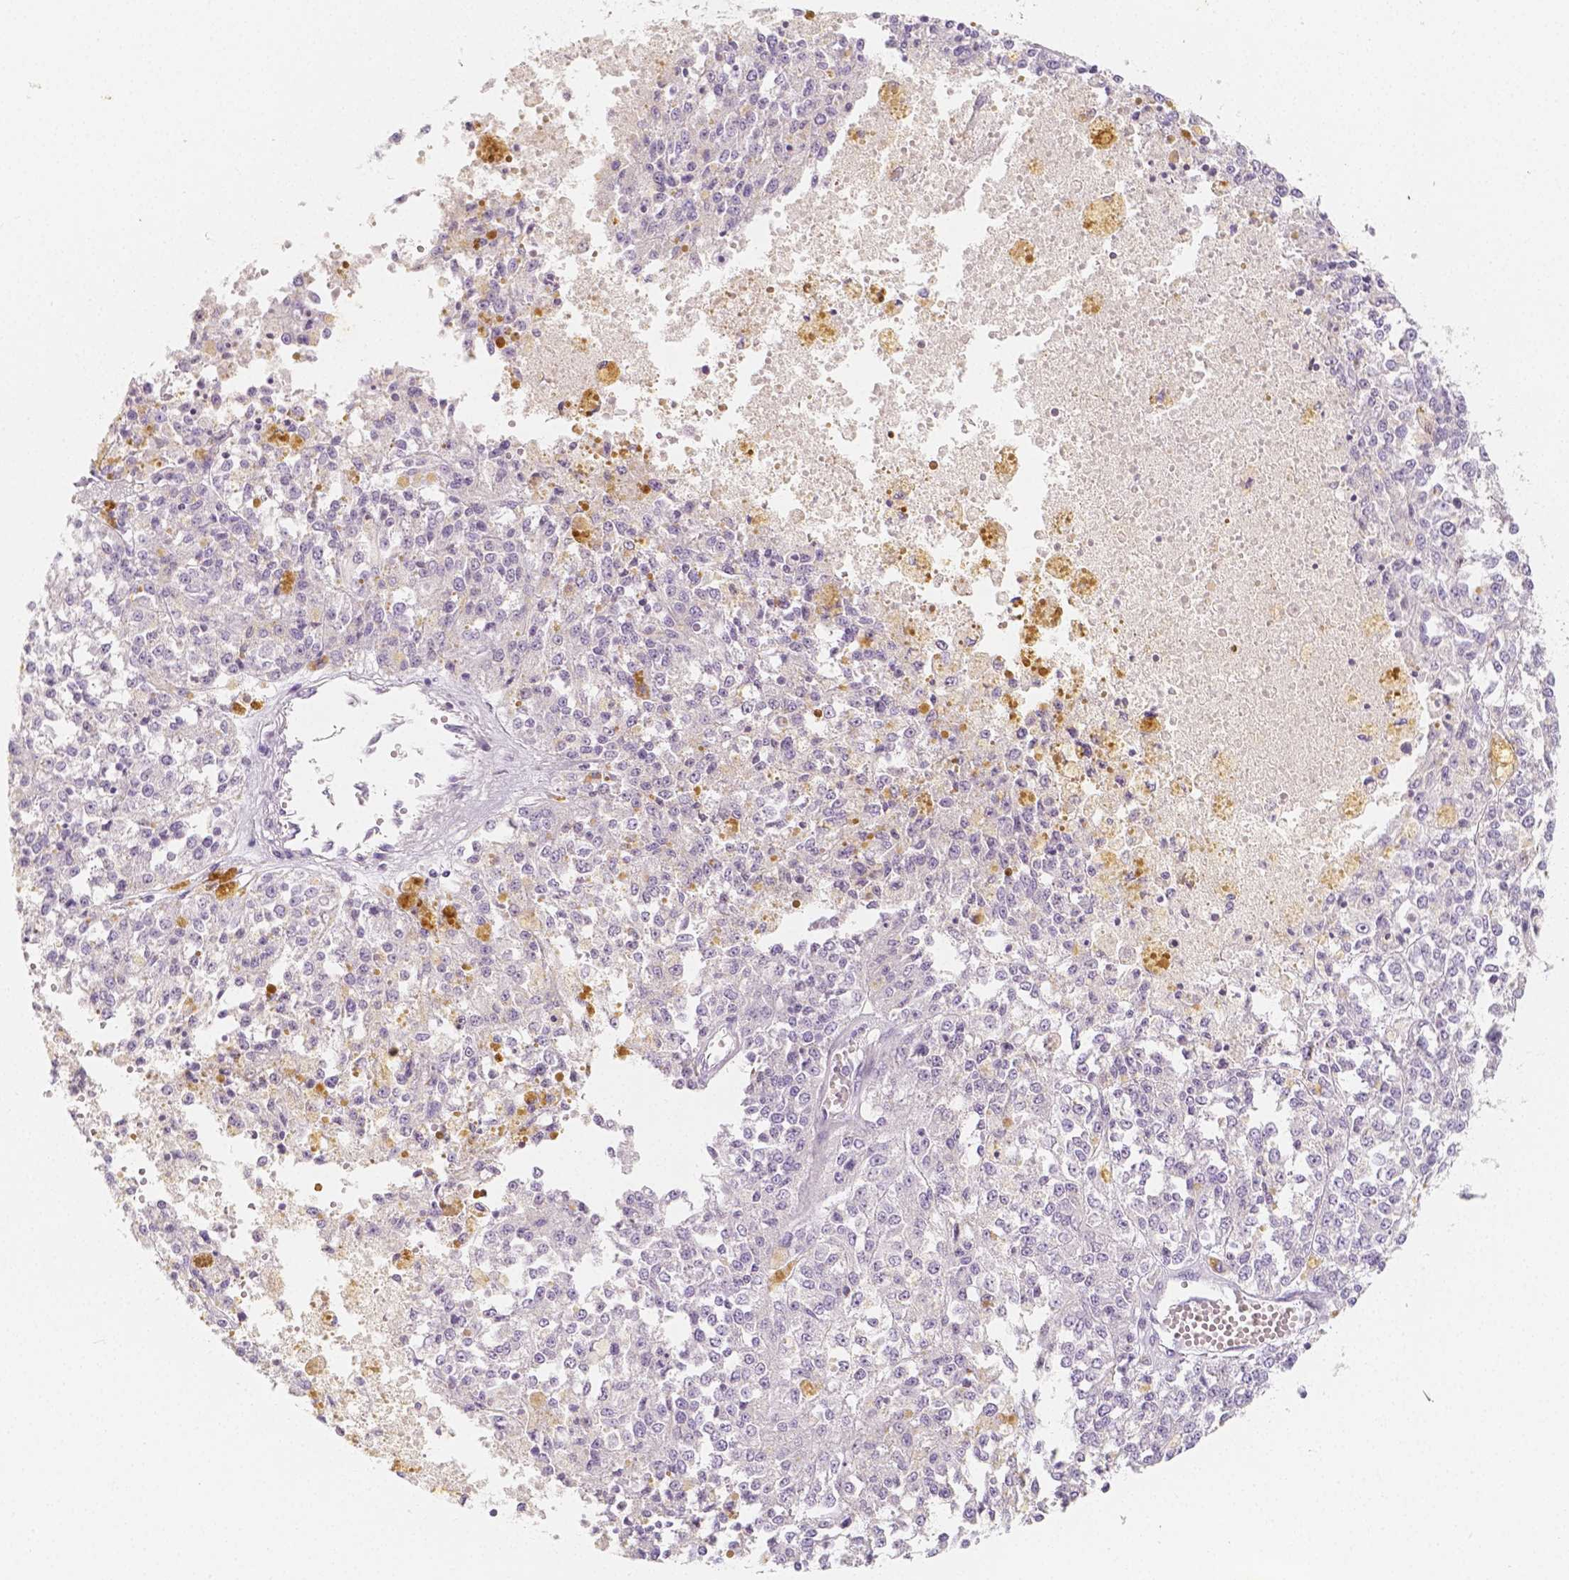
{"staining": {"intensity": "negative", "quantity": "none", "location": "none"}, "tissue": "melanoma", "cell_type": "Tumor cells", "image_type": "cancer", "snomed": [{"axis": "morphology", "description": "Malignant melanoma, Metastatic site"}, {"axis": "topography", "description": "Lymph node"}], "caption": "Tumor cells are negative for brown protein staining in malignant melanoma (metastatic site).", "gene": "BATF", "patient": {"sex": "female", "age": 64}}